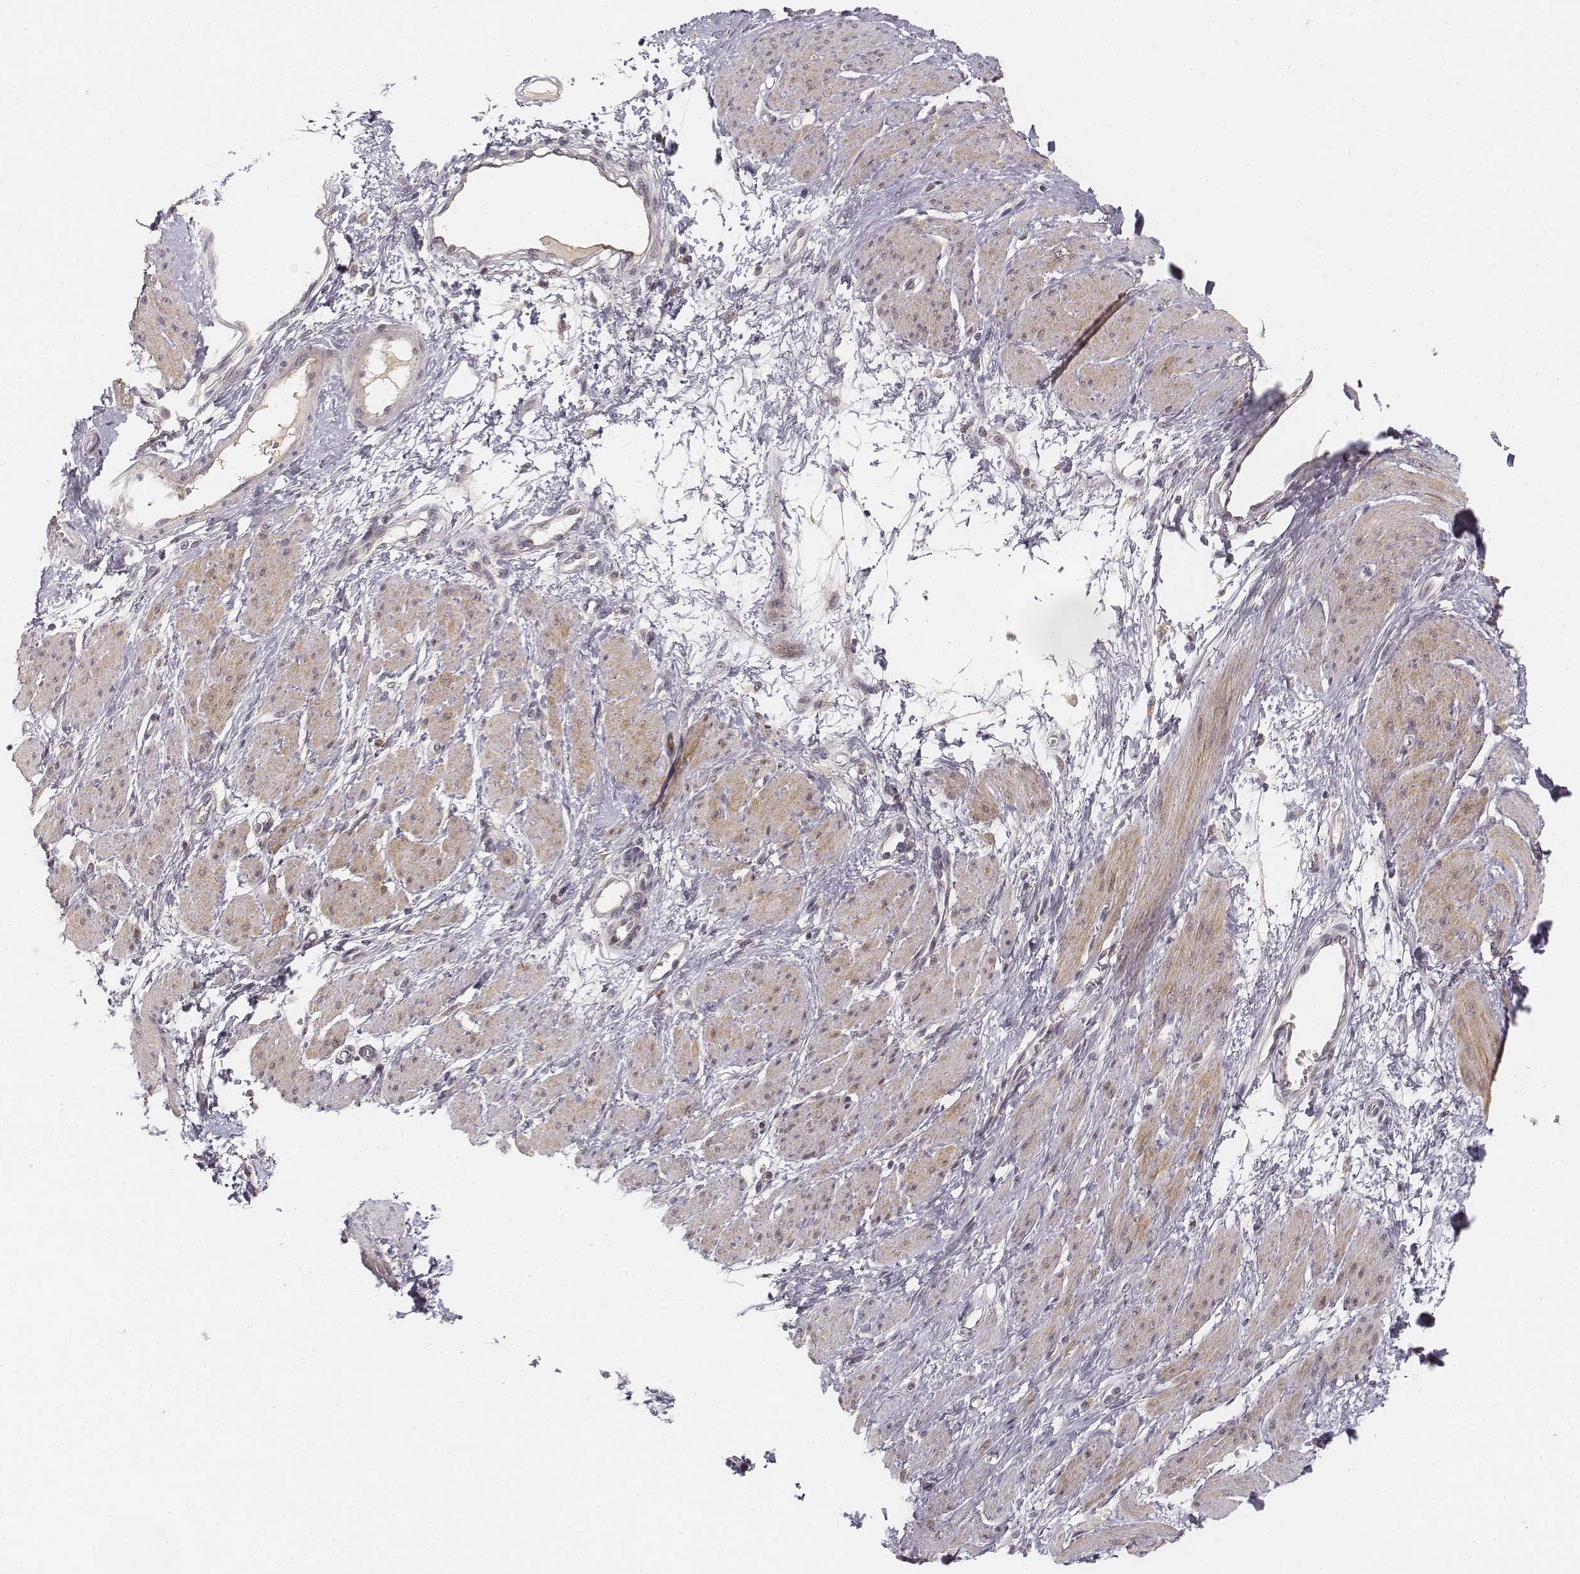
{"staining": {"intensity": "weak", "quantity": "25%-75%", "location": "cytoplasmic/membranous"}, "tissue": "smooth muscle", "cell_type": "Smooth muscle cells", "image_type": "normal", "snomed": [{"axis": "morphology", "description": "Normal tissue, NOS"}, {"axis": "topography", "description": "Smooth muscle"}, {"axis": "topography", "description": "Uterus"}], "caption": "Brown immunohistochemical staining in unremarkable smooth muscle reveals weak cytoplasmic/membranous expression in about 25%-75% of smooth muscle cells.", "gene": "FANCD2", "patient": {"sex": "female", "age": 39}}